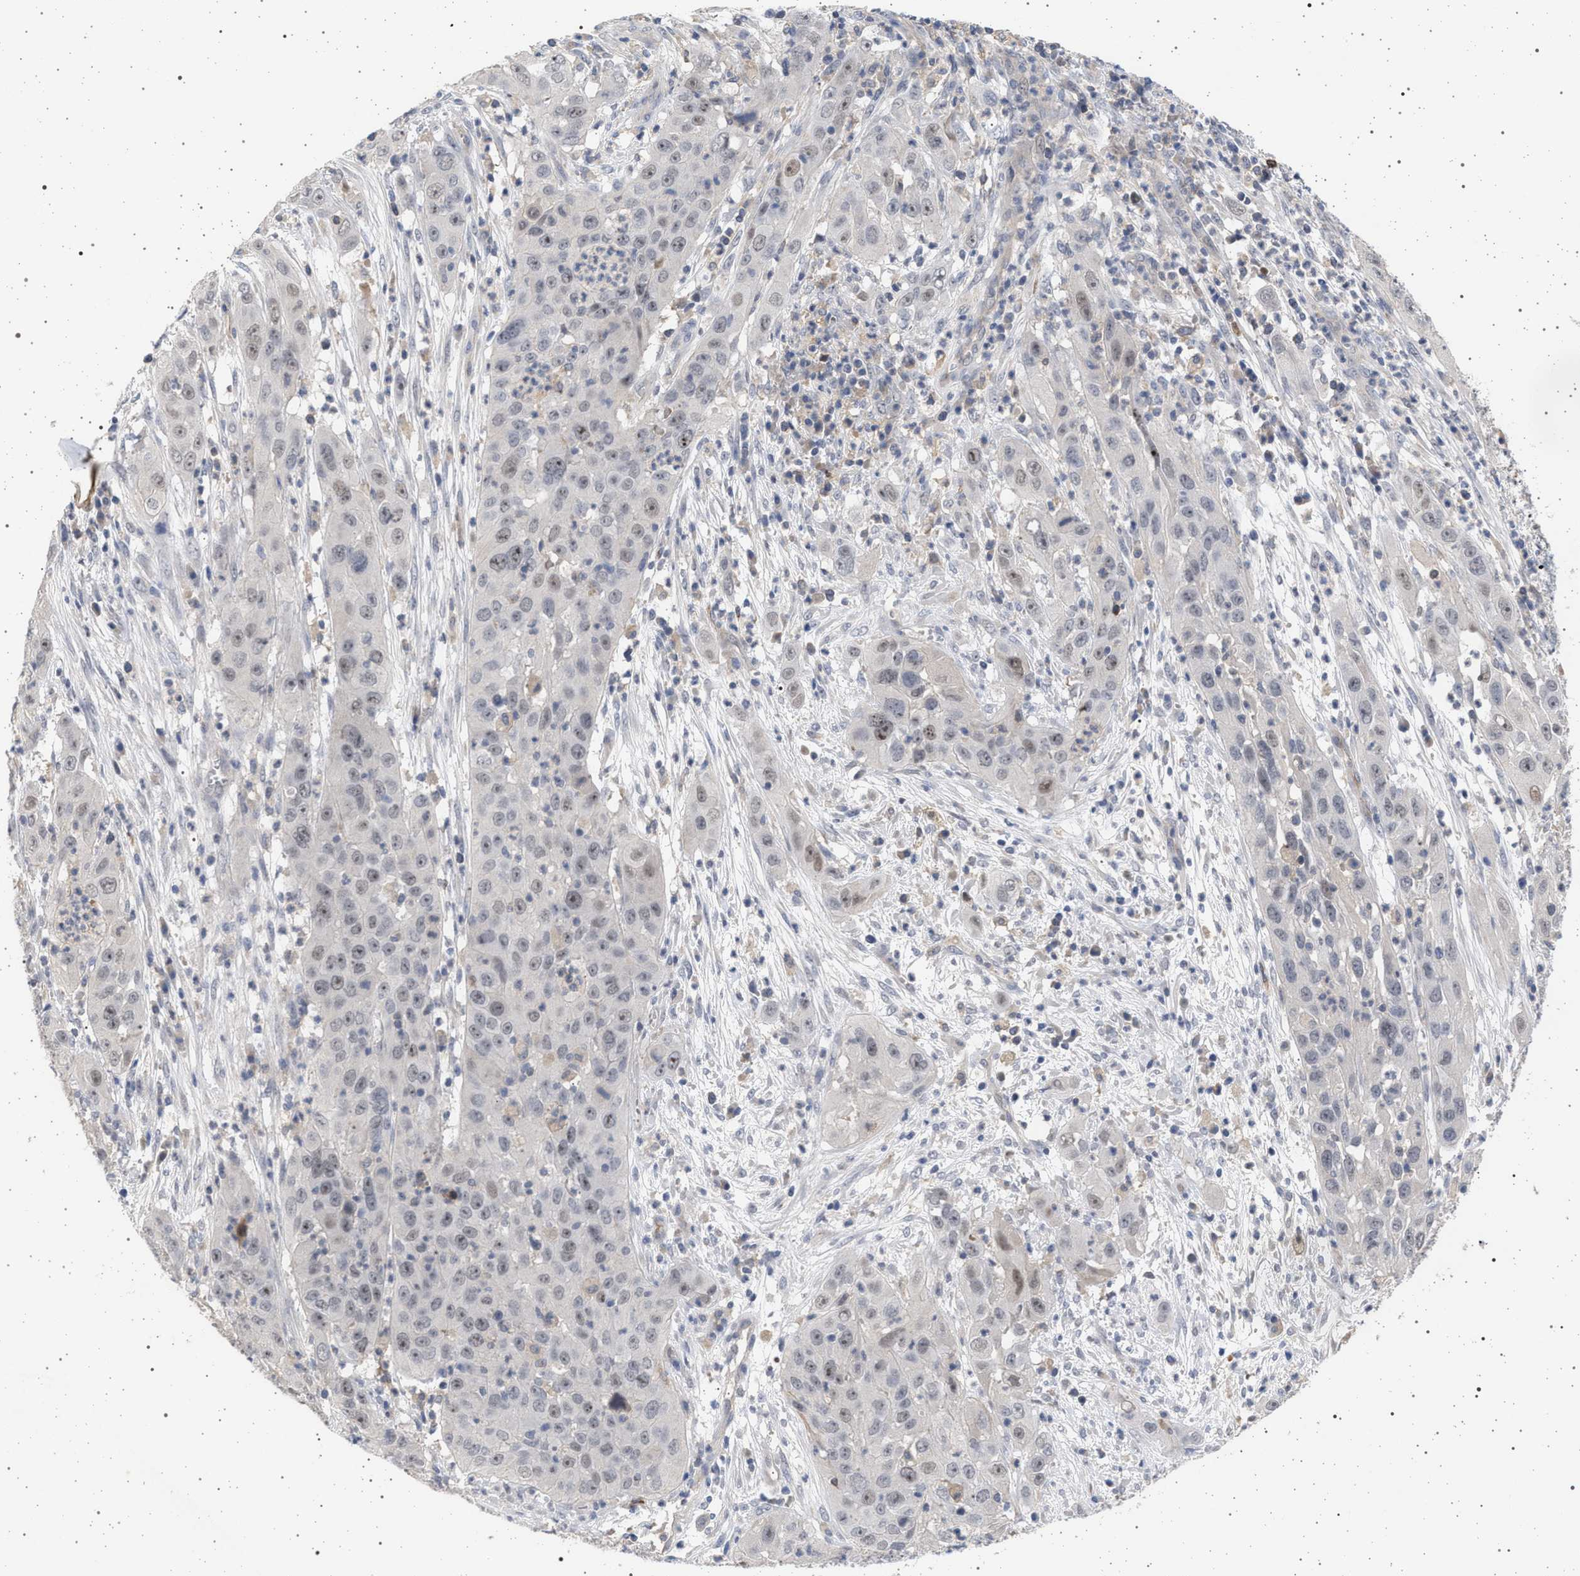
{"staining": {"intensity": "weak", "quantity": "<25%", "location": "nuclear"}, "tissue": "cervical cancer", "cell_type": "Tumor cells", "image_type": "cancer", "snomed": [{"axis": "morphology", "description": "Squamous cell carcinoma, NOS"}, {"axis": "topography", "description": "Cervix"}], "caption": "IHC photomicrograph of cervical cancer stained for a protein (brown), which displays no expression in tumor cells. (Brightfield microscopy of DAB (3,3'-diaminobenzidine) IHC at high magnification).", "gene": "RBM48", "patient": {"sex": "female", "age": 32}}